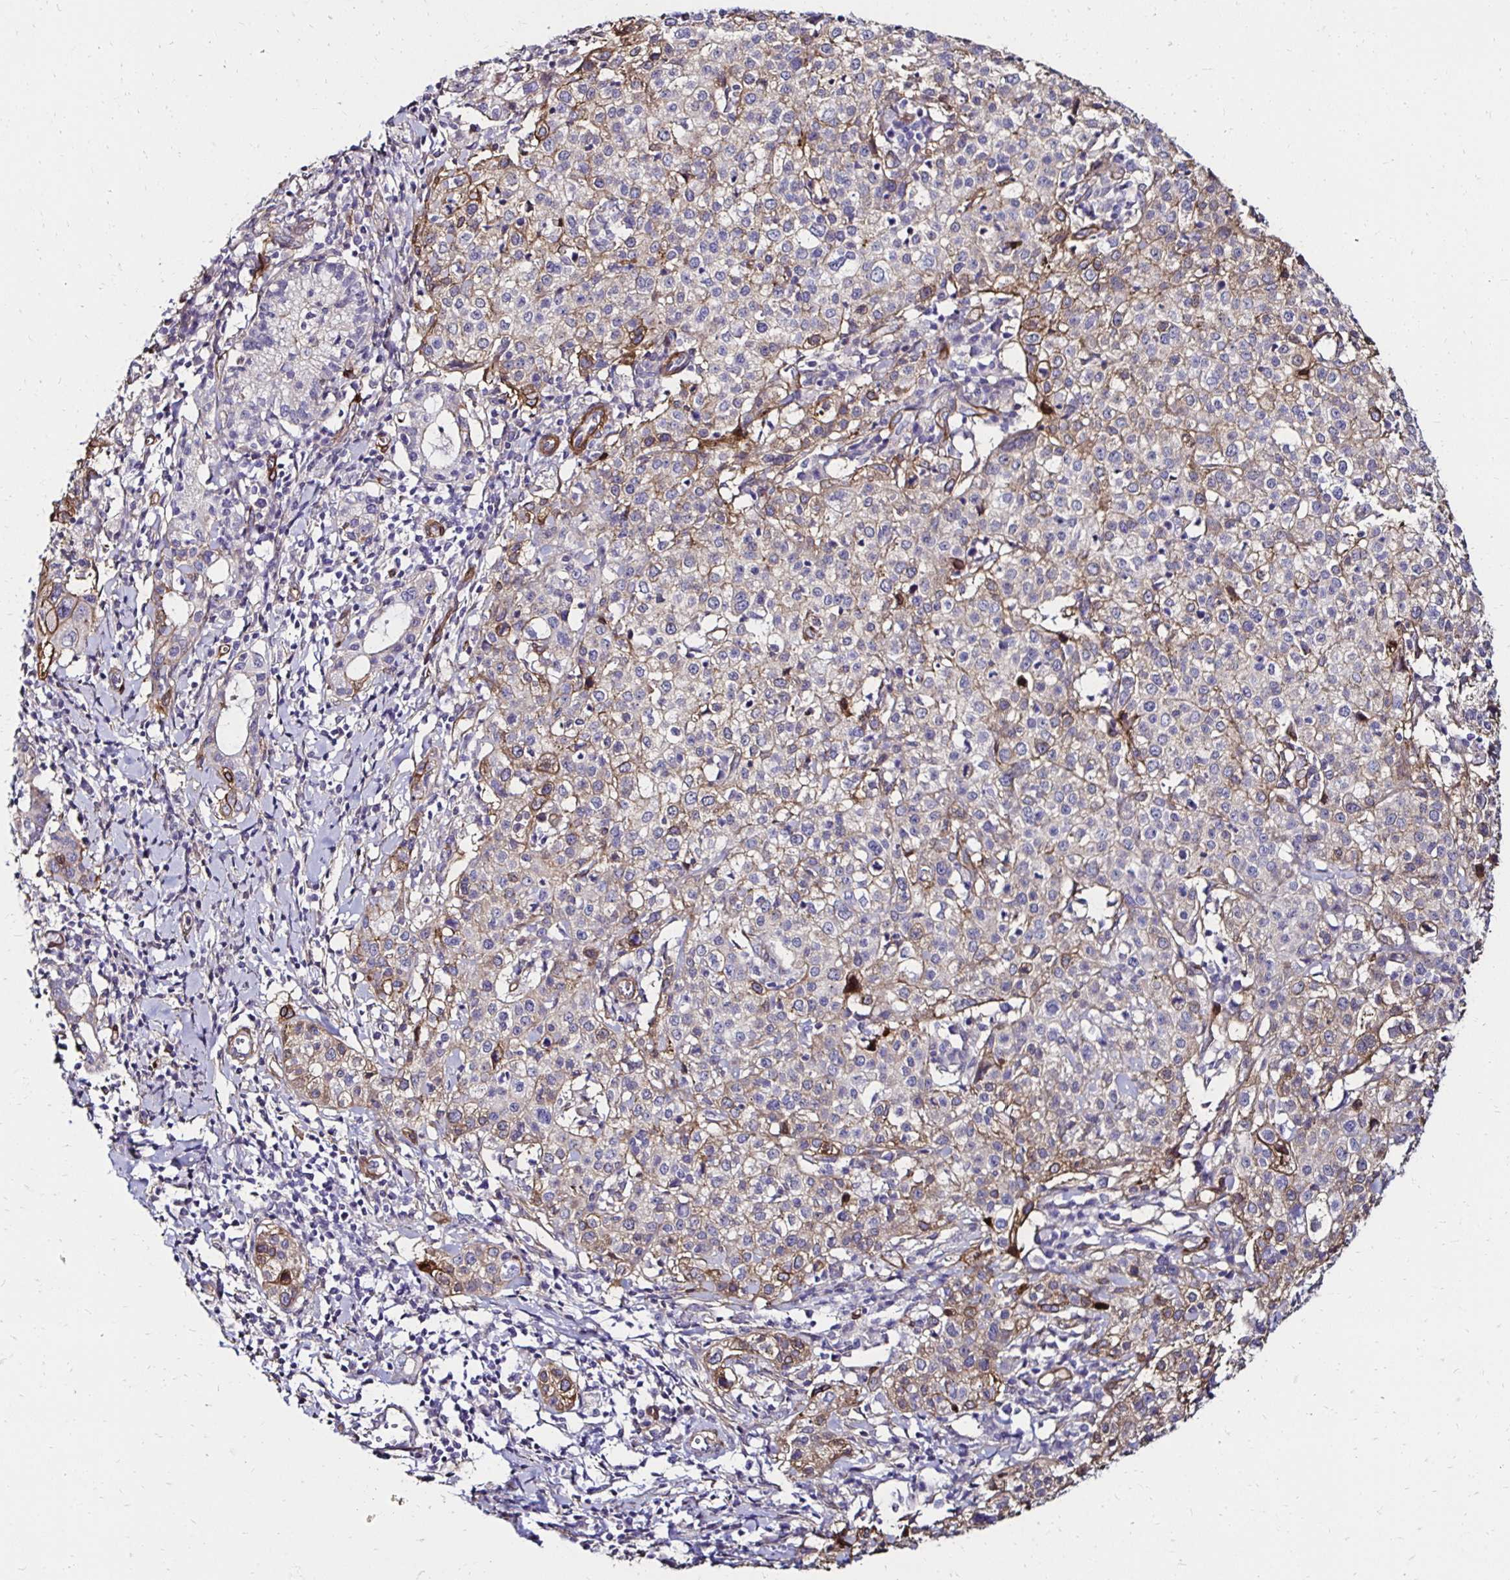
{"staining": {"intensity": "weak", "quantity": "<25%", "location": "cytoplasmic/membranous"}, "tissue": "cervical cancer", "cell_type": "Tumor cells", "image_type": "cancer", "snomed": [{"axis": "morphology", "description": "Normal tissue, NOS"}, {"axis": "morphology", "description": "Adenocarcinoma, NOS"}, {"axis": "topography", "description": "Cervix"}], "caption": "An IHC micrograph of cervical adenocarcinoma is shown. There is no staining in tumor cells of cervical adenocarcinoma.", "gene": "ITGB1", "patient": {"sex": "female", "age": 44}}